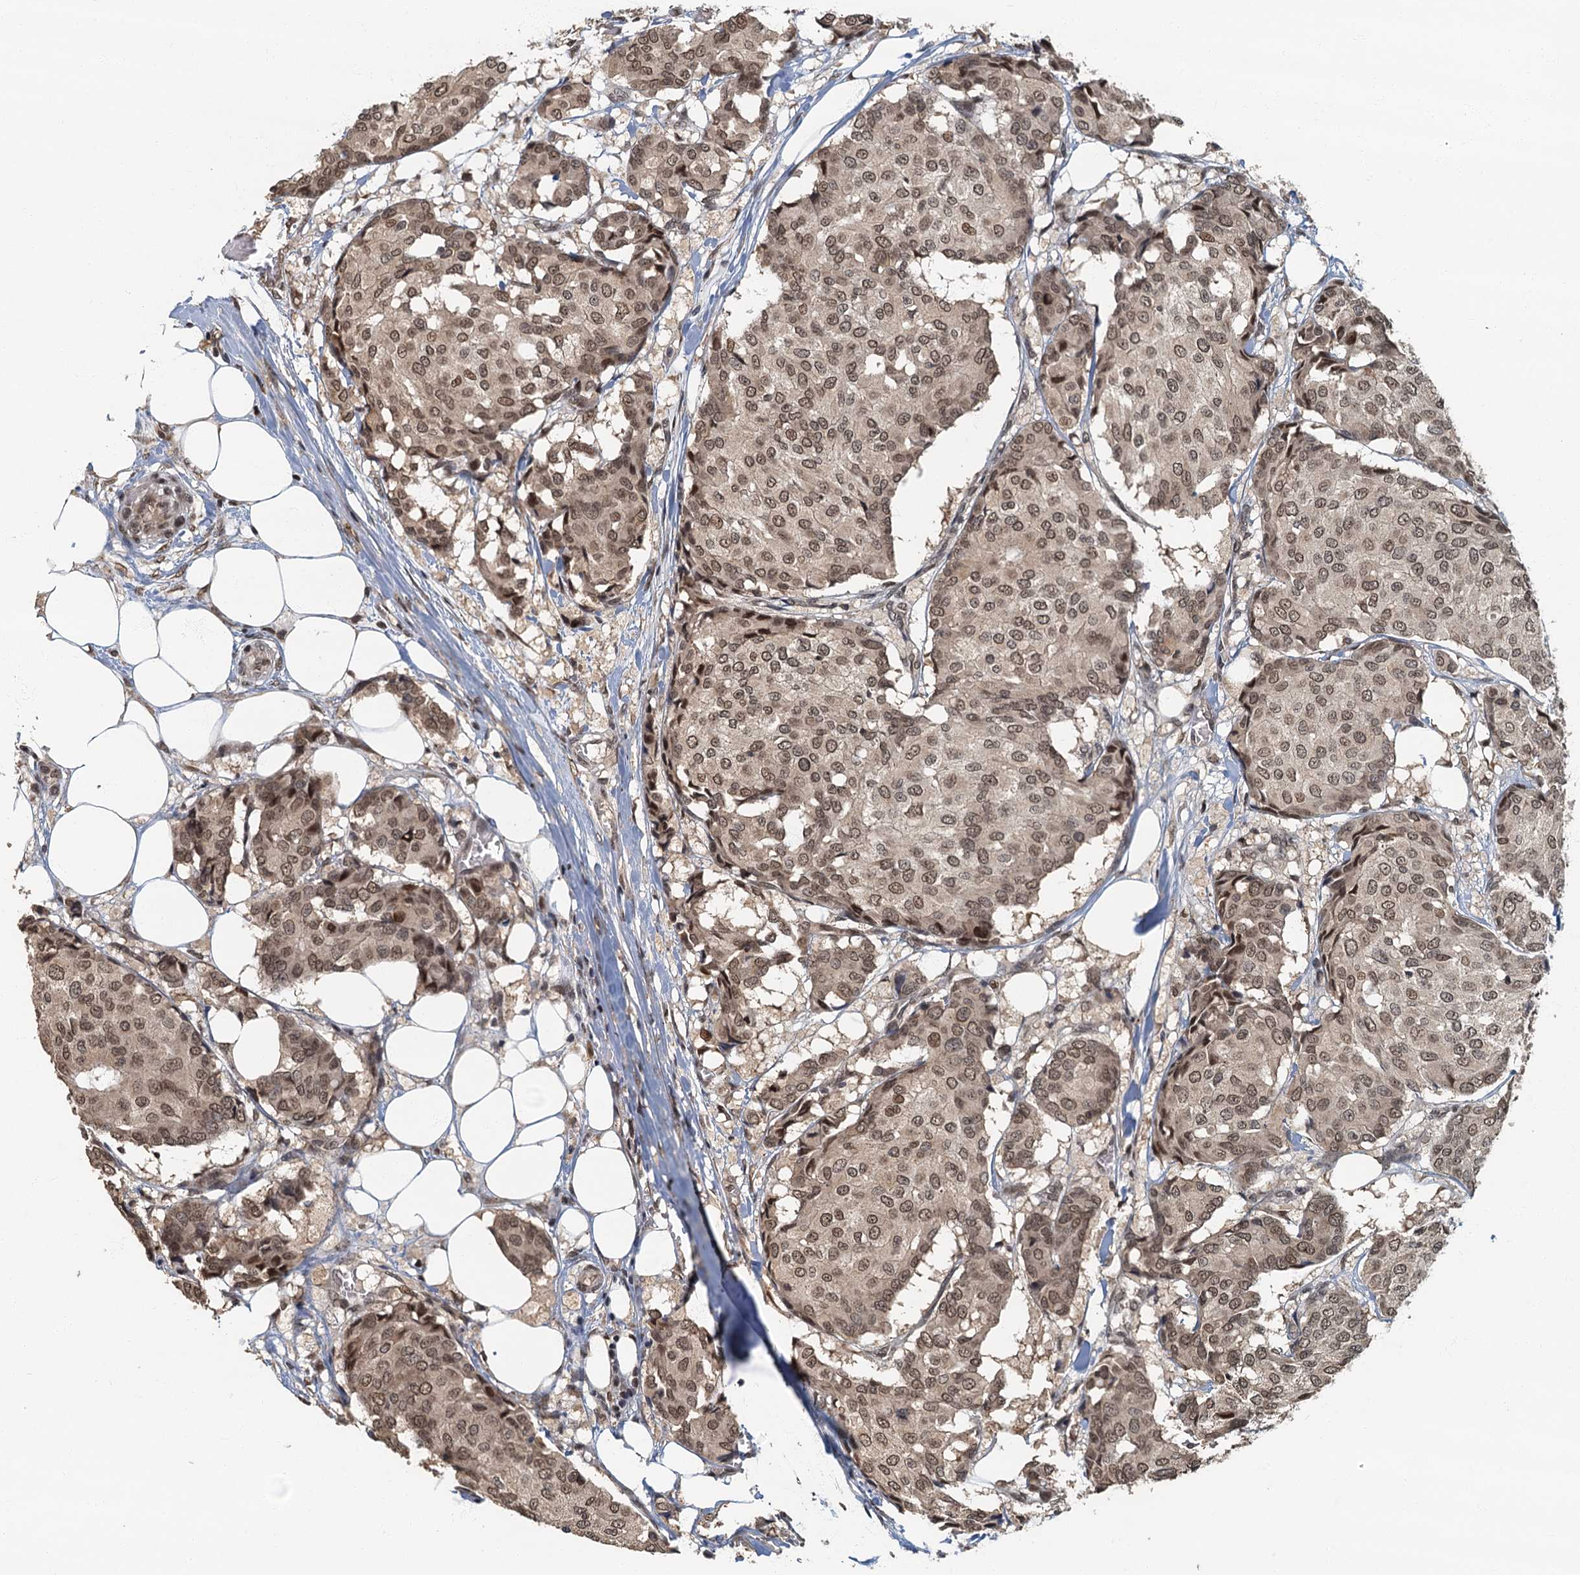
{"staining": {"intensity": "moderate", "quantity": ">75%", "location": "cytoplasmic/membranous,nuclear"}, "tissue": "breast cancer", "cell_type": "Tumor cells", "image_type": "cancer", "snomed": [{"axis": "morphology", "description": "Duct carcinoma"}, {"axis": "topography", "description": "Breast"}], "caption": "Tumor cells demonstrate medium levels of moderate cytoplasmic/membranous and nuclear staining in approximately >75% of cells in human breast cancer (intraductal carcinoma).", "gene": "CKAP2L", "patient": {"sex": "female", "age": 75}}